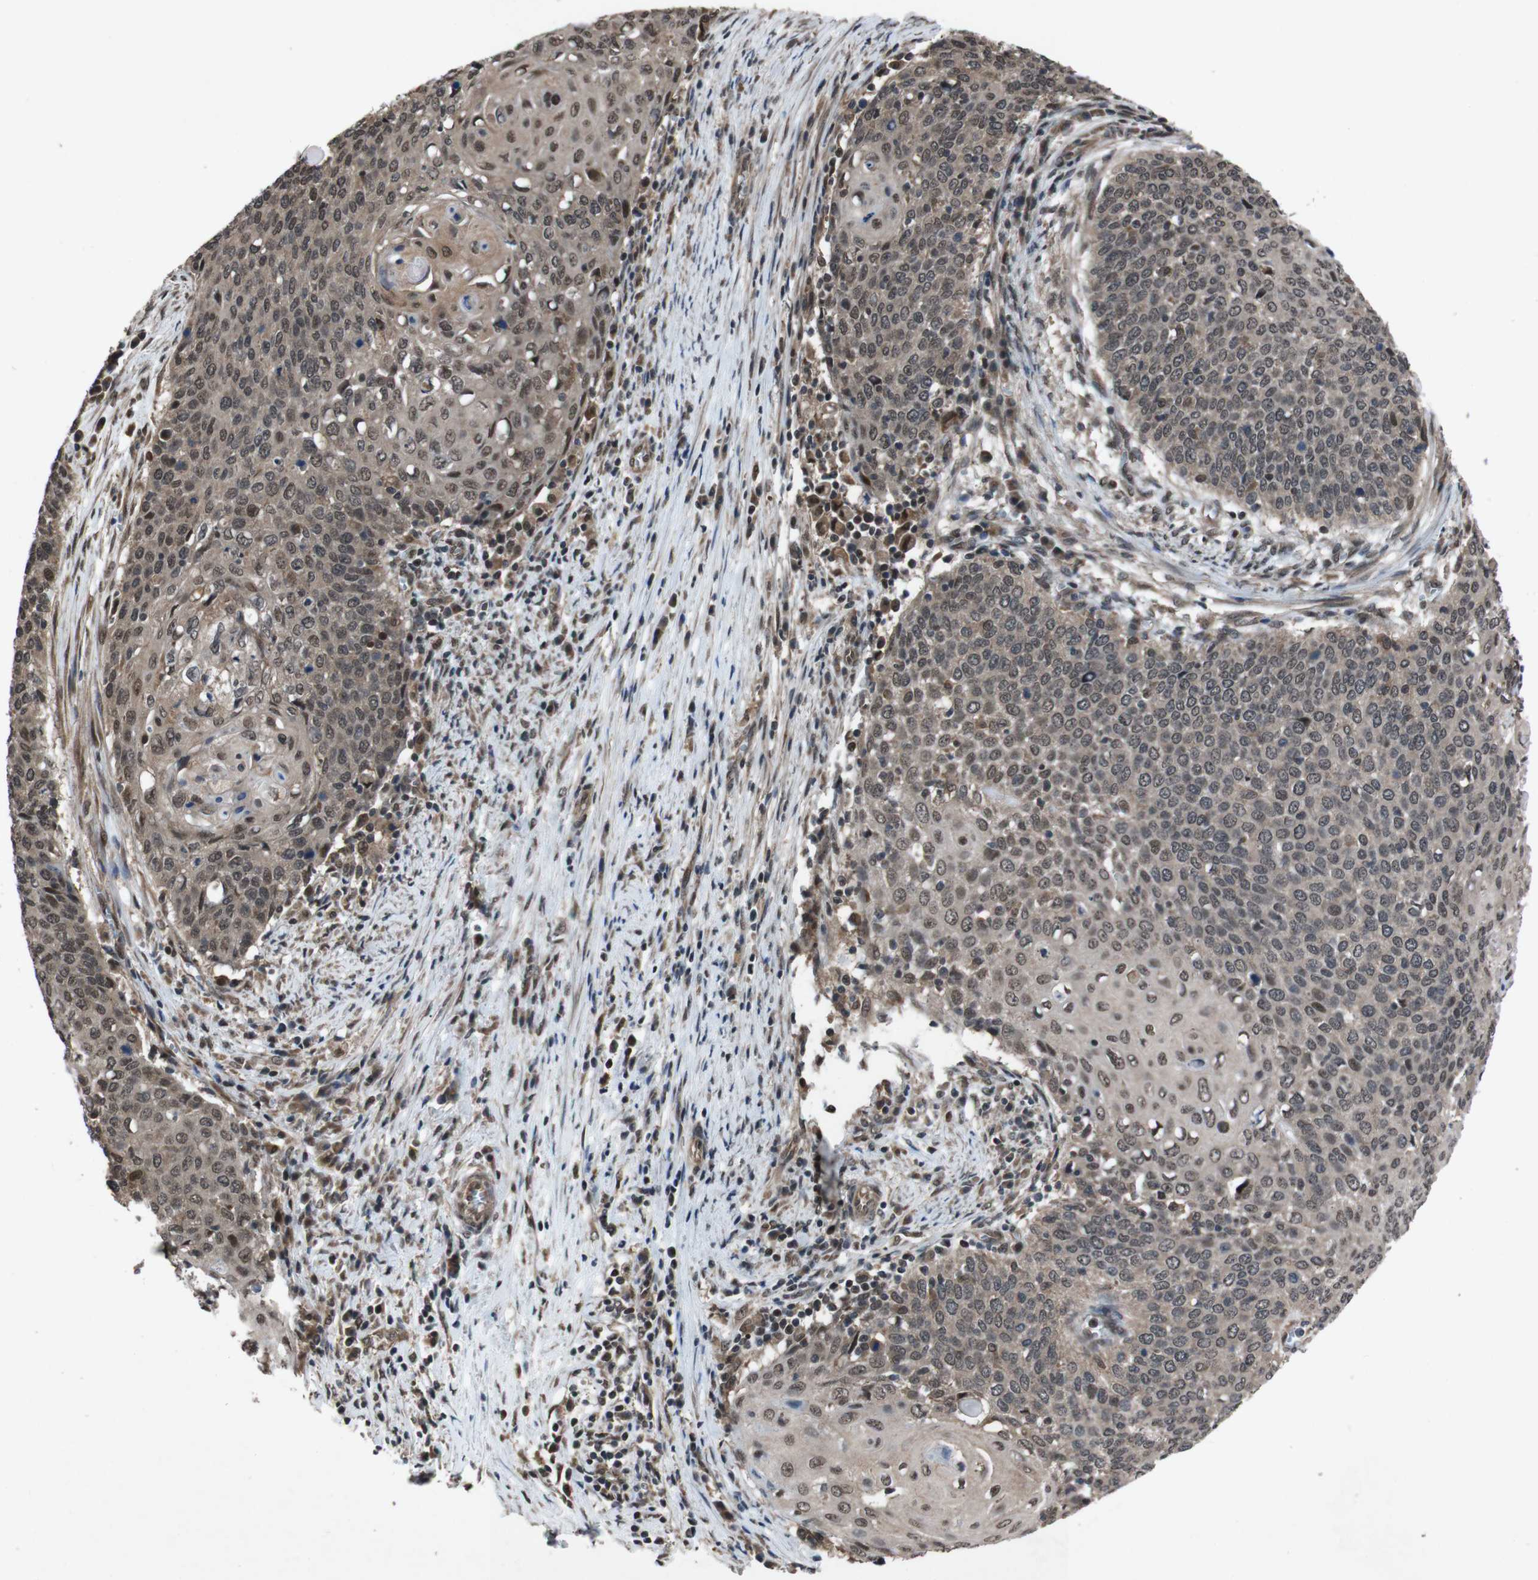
{"staining": {"intensity": "weak", "quantity": ">75%", "location": "cytoplasmic/membranous,nuclear"}, "tissue": "cervical cancer", "cell_type": "Tumor cells", "image_type": "cancer", "snomed": [{"axis": "morphology", "description": "Squamous cell carcinoma, NOS"}, {"axis": "topography", "description": "Cervix"}], "caption": "This photomicrograph reveals immunohistochemistry (IHC) staining of human squamous cell carcinoma (cervical), with low weak cytoplasmic/membranous and nuclear staining in about >75% of tumor cells.", "gene": "SOCS1", "patient": {"sex": "female", "age": 39}}